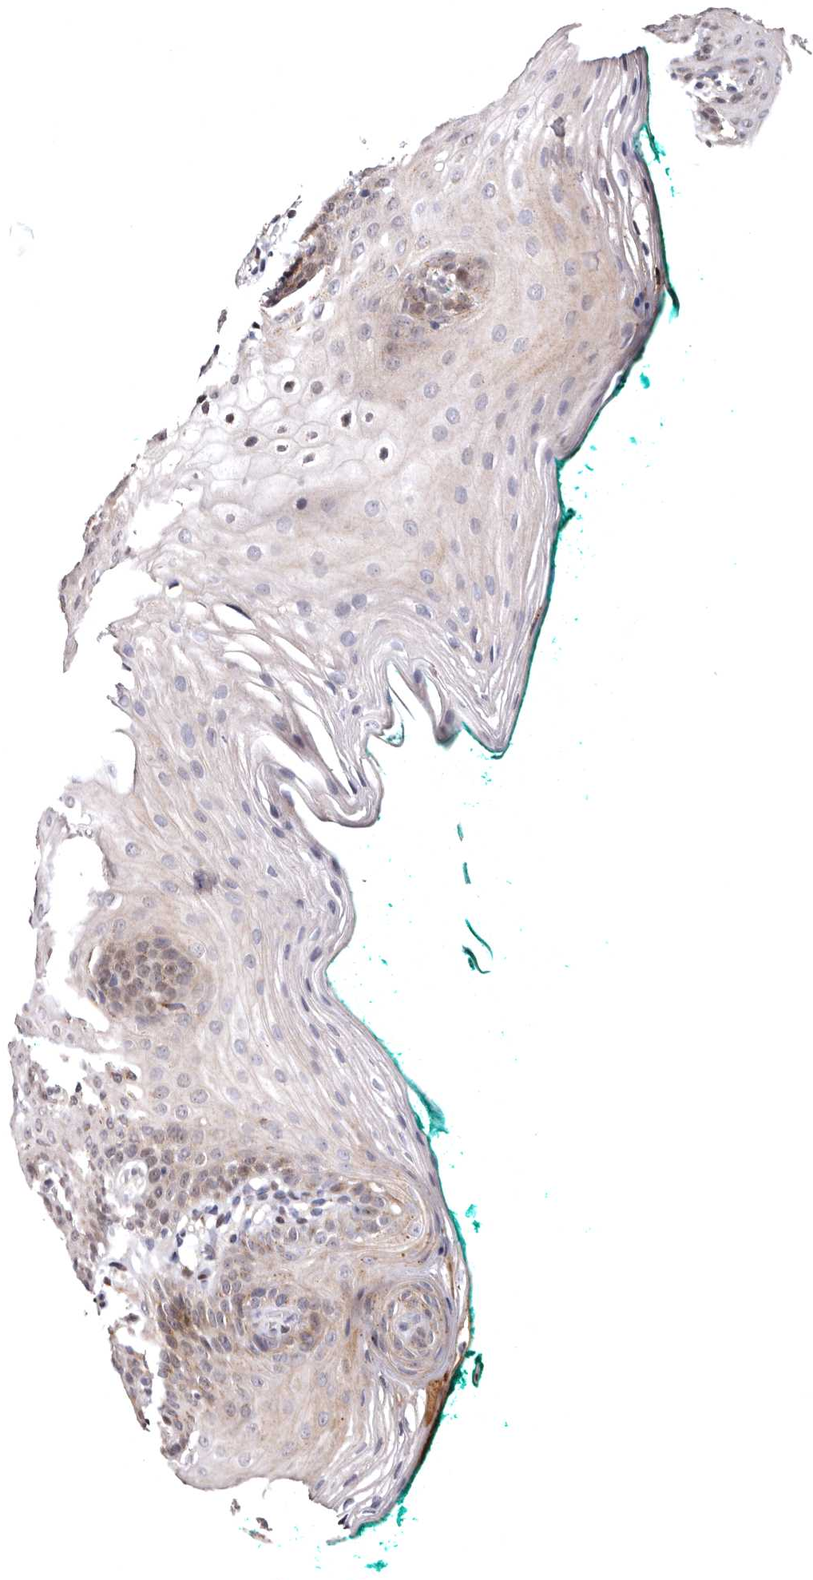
{"staining": {"intensity": "moderate", "quantity": "<25%", "location": "cytoplasmic/membranous"}, "tissue": "oral mucosa", "cell_type": "Squamous epithelial cells", "image_type": "normal", "snomed": [{"axis": "morphology", "description": "Normal tissue, NOS"}, {"axis": "topography", "description": "Oral tissue"}], "caption": "The image reveals immunohistochemical staining of unremarkable oral mucosa. There is moderate cytoplasmic/membranous staining is seen in approximately <25% of squamous epithelial cells.", "gene": "FAM91A1", "patient": {"sex": "male", "age": 58}}